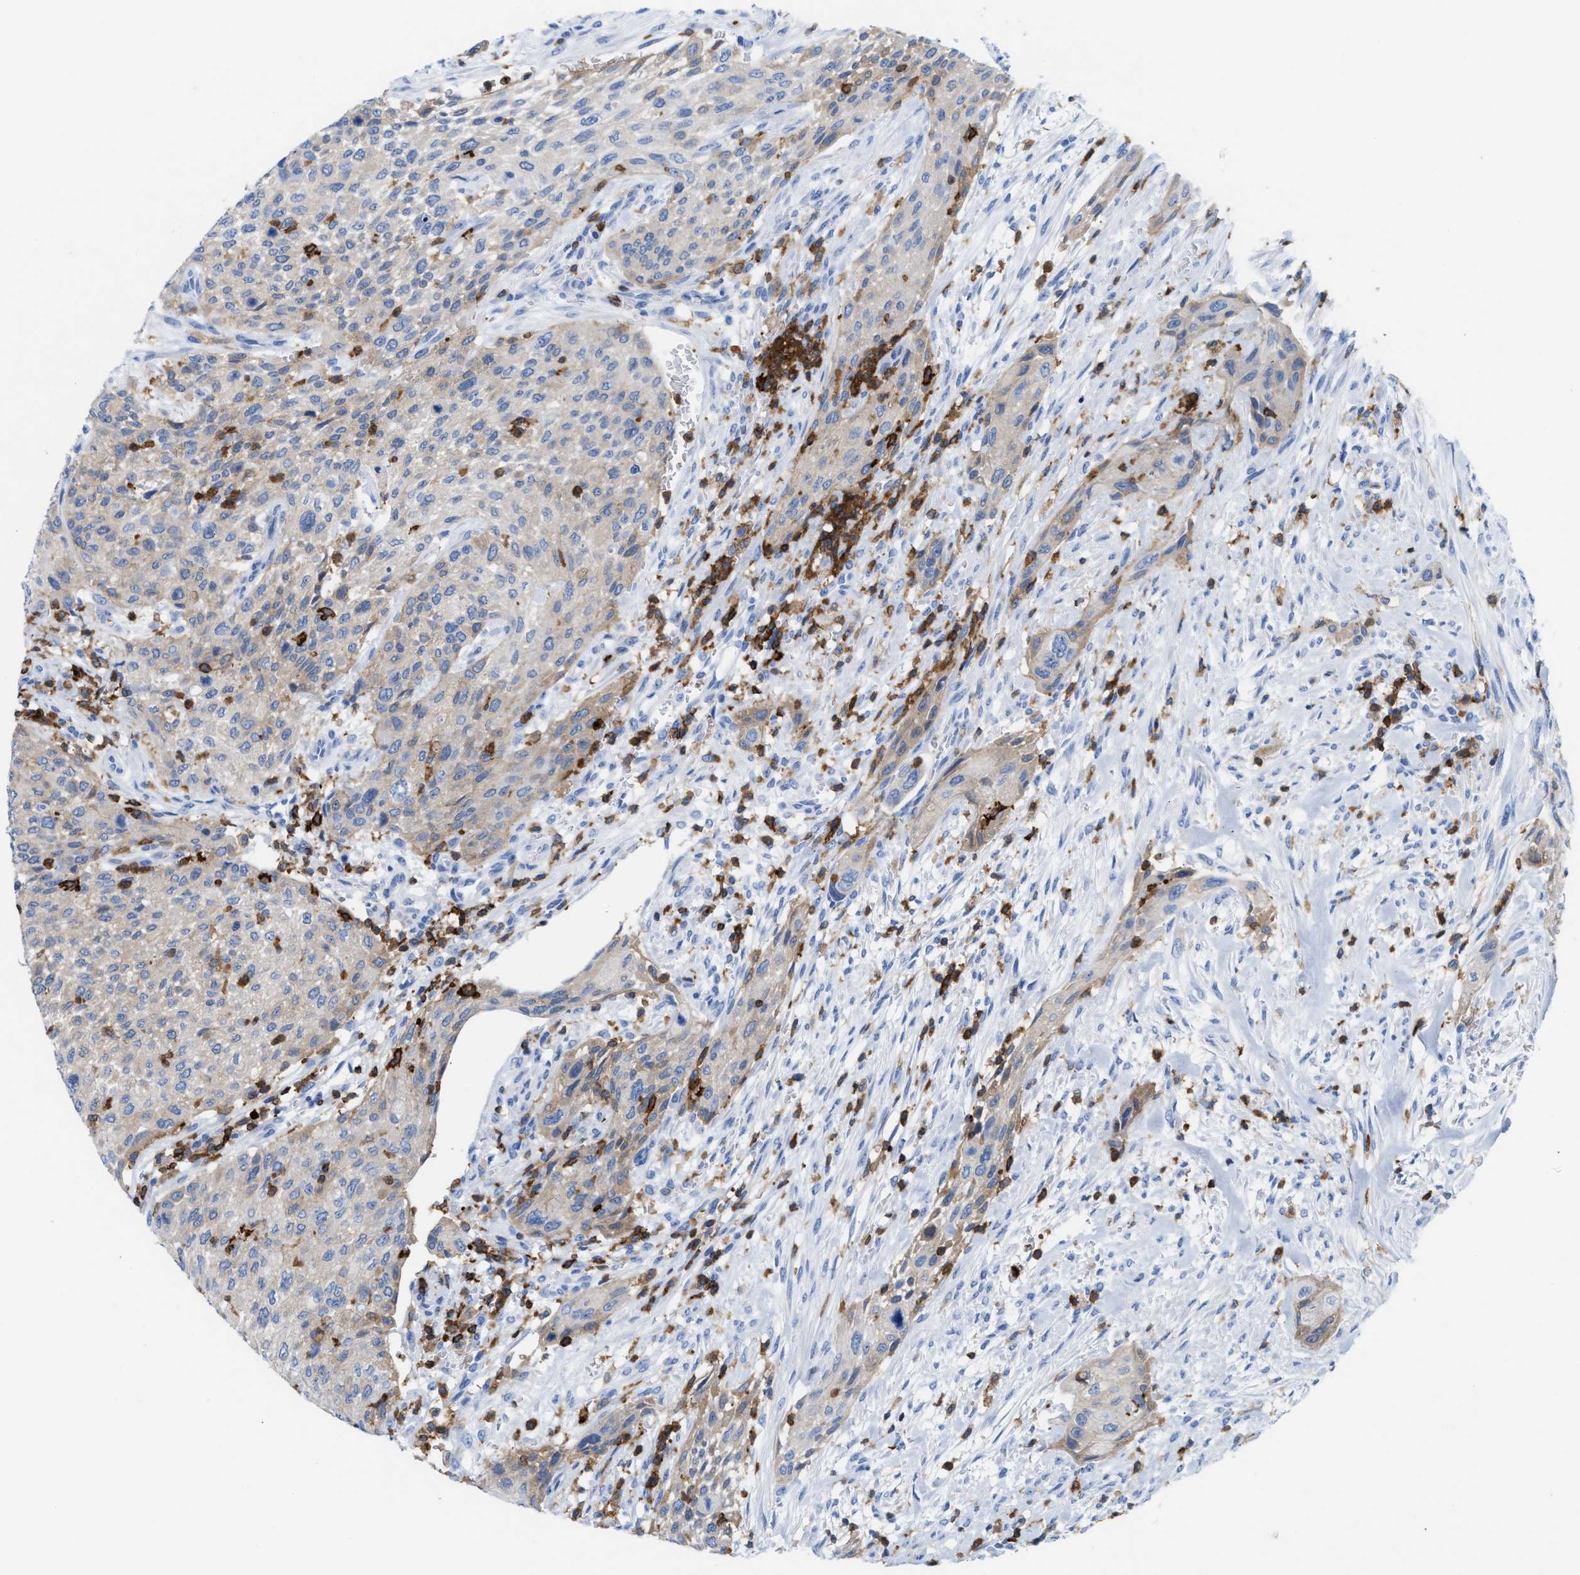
{"staining": {"intensity": "weak", "quantity": "25%-75%", "location": "cytoplasmic/membranous"}, "tissue": "urothelial cancer", "cell_type": "Tumor cells", "image_type": "cancer", "snomed": [{"axis": "morphology", "description": "Urothelial carcinoma, Low grade"}, {"axis": "morphology", "description": "Urothelial carcinoma, High grade"}, {"axis": "topography", "description": "Urinary bladder"}], "caption": "Urothelial cancer was stained to show a protein in brown. There is low levels of weak cytoplasmic/membranous expression in approximately 25%-75% of tumor cells.", "gene": "LCP1", "patient": {"sex": "male", "age": 35}}